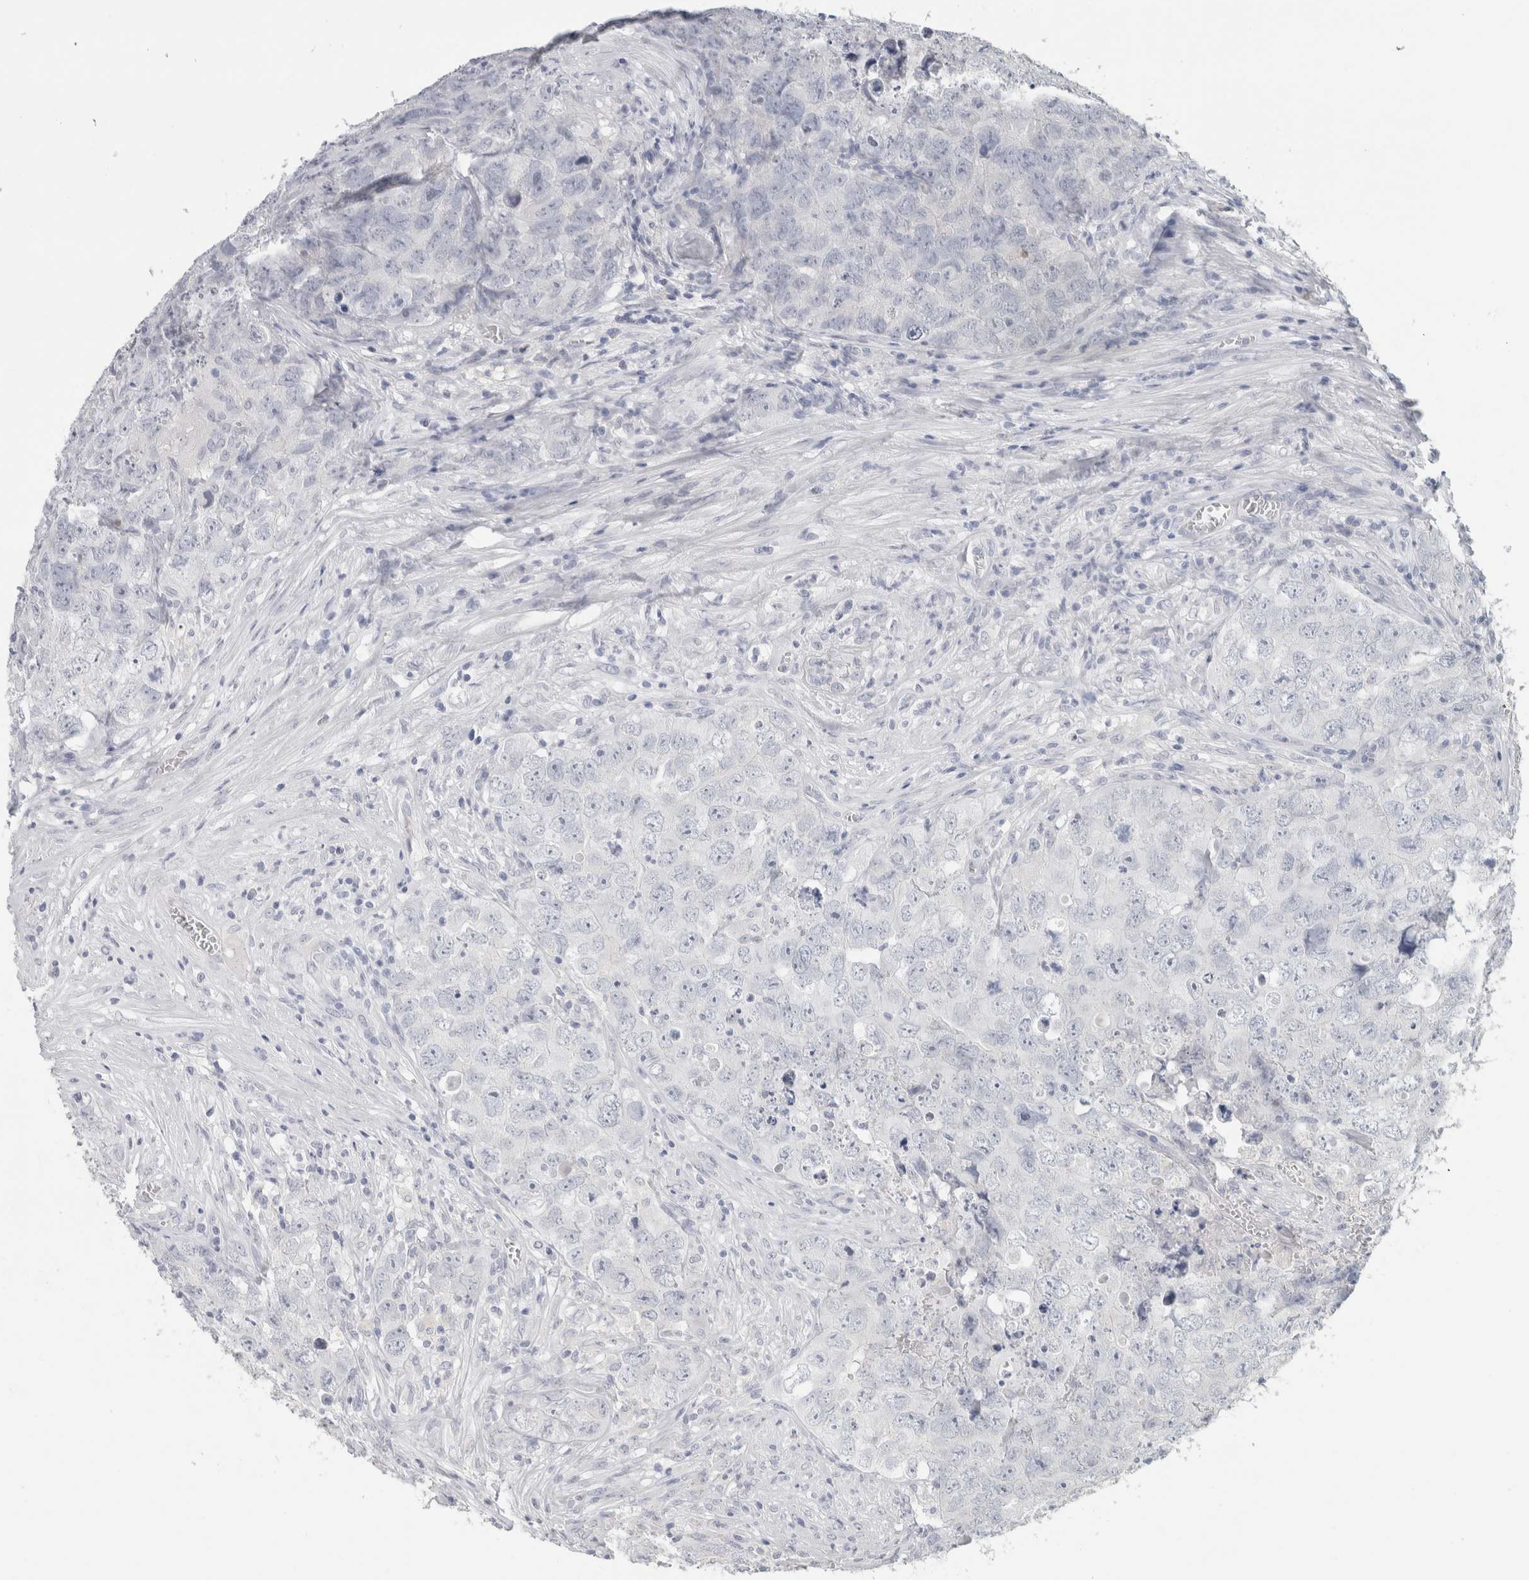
{"staining": {"intensity": "negative", "quantity": "none", "location": "none"}, "tissue": "testis cancer", "cell_type": "Tumor cells", "image_type": "cancer", "snomed": [{"axis": "morphology", "description": "Seminoma, NOS"}, {"axis": "morphology", "description": "Carcinoma, Embryonal, NOS"}, {"axis": "topography", "description": "Testis"}], "caption": "Image shows no significant protein expression in tumor cells of seminoma (testis).", "gene": "SLC6A1", "patient": {"sex": "male", "age": 43}}